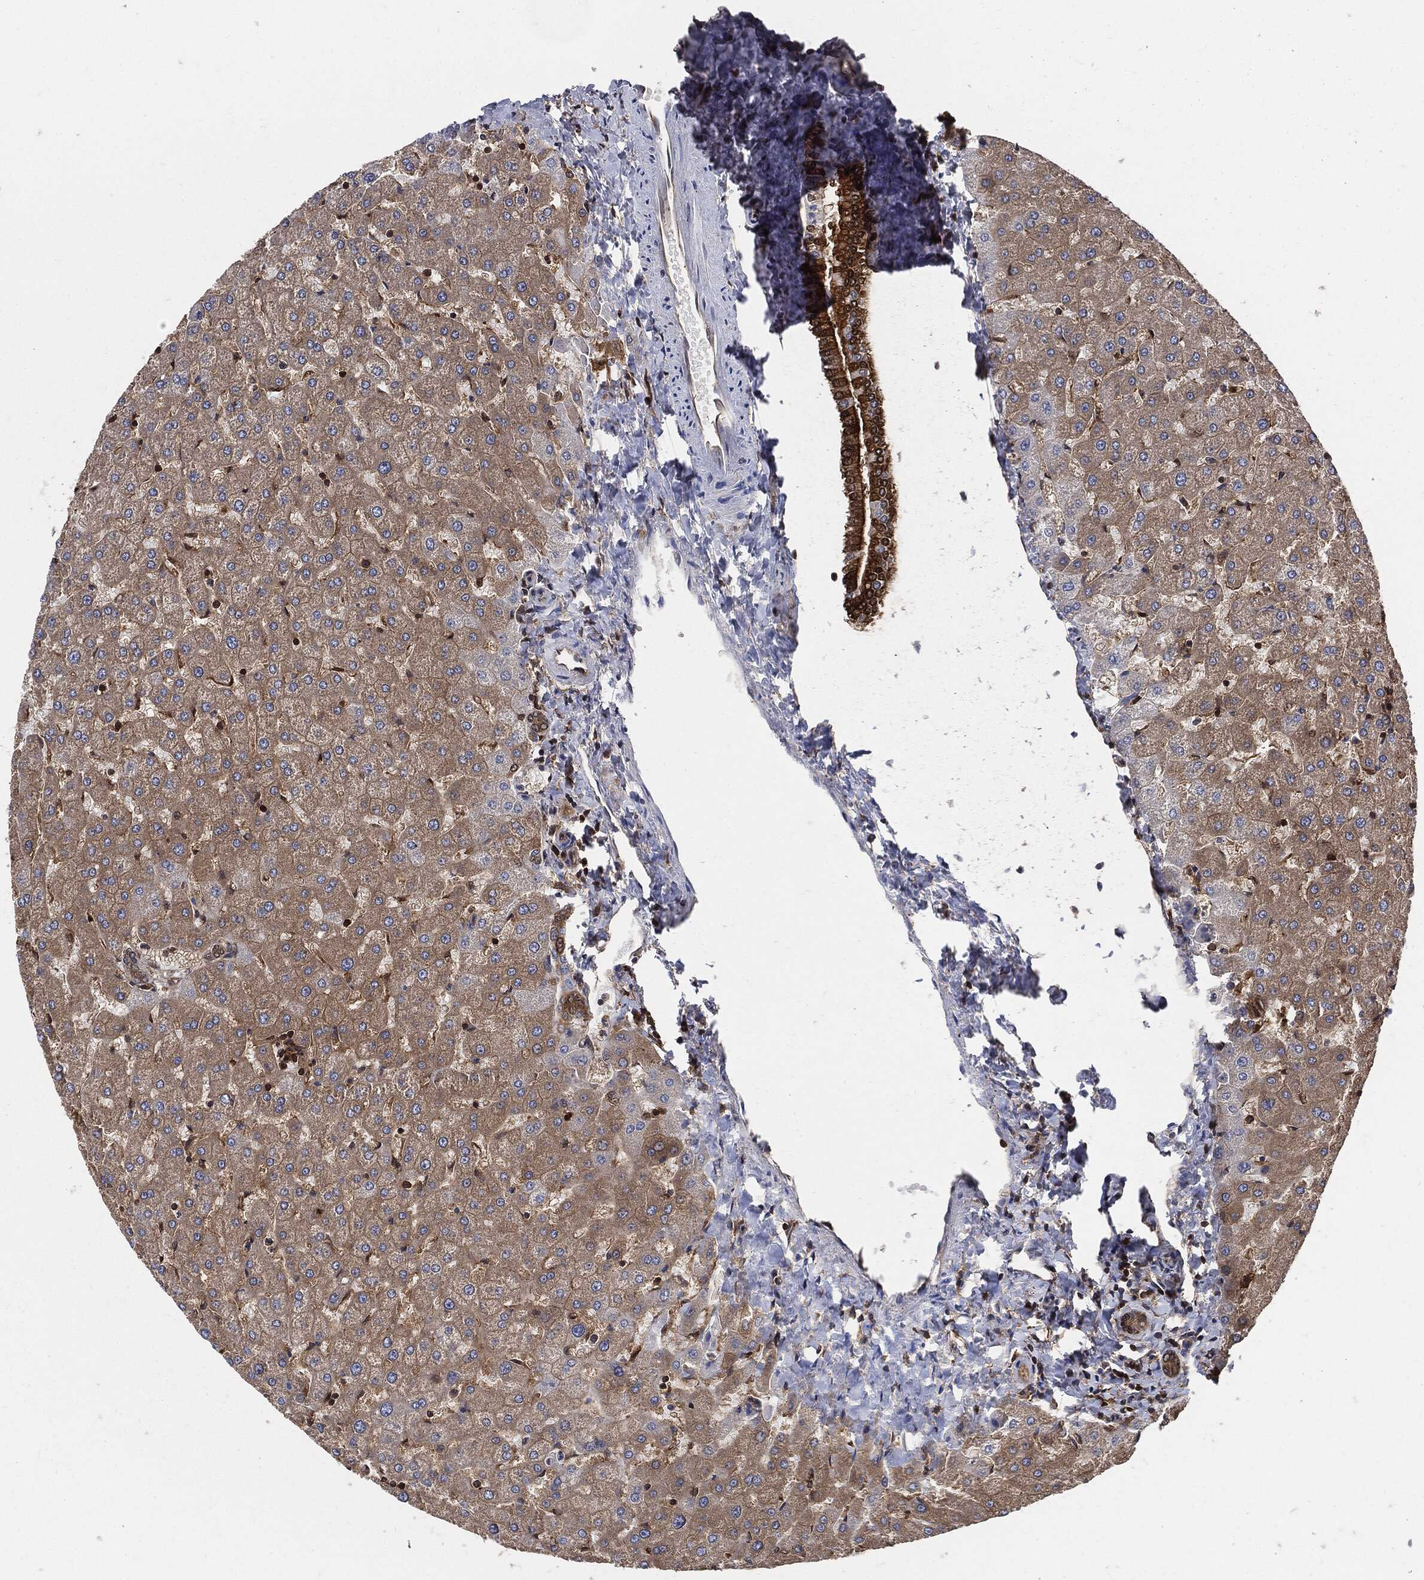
{"staining": {"intensity": "moderate", "quantity": ">75%", "location": "cytoplasmic/membranous"}, "tissue": "liver", "cell_type": "Cholangiocytes", "image_type": "normal", "snomed": [{"axis": "morphology", "description": "Normal tissue, NOS"}, {"axis": "topography", "description": "Liver"}], "caption": "Protein expression analysis of normal human liver reveals moderate cytoplasmic/membranous positivity in about >75% of cholangiocytes. Using DAB (3,3'-diaminobenzidine) (brown) and hematoxylin (blue) stains, captured at high magnification using brightfield microscopy.", "gene": "XPNPEP1", "patient": {"sex": "female", "age": 50}}